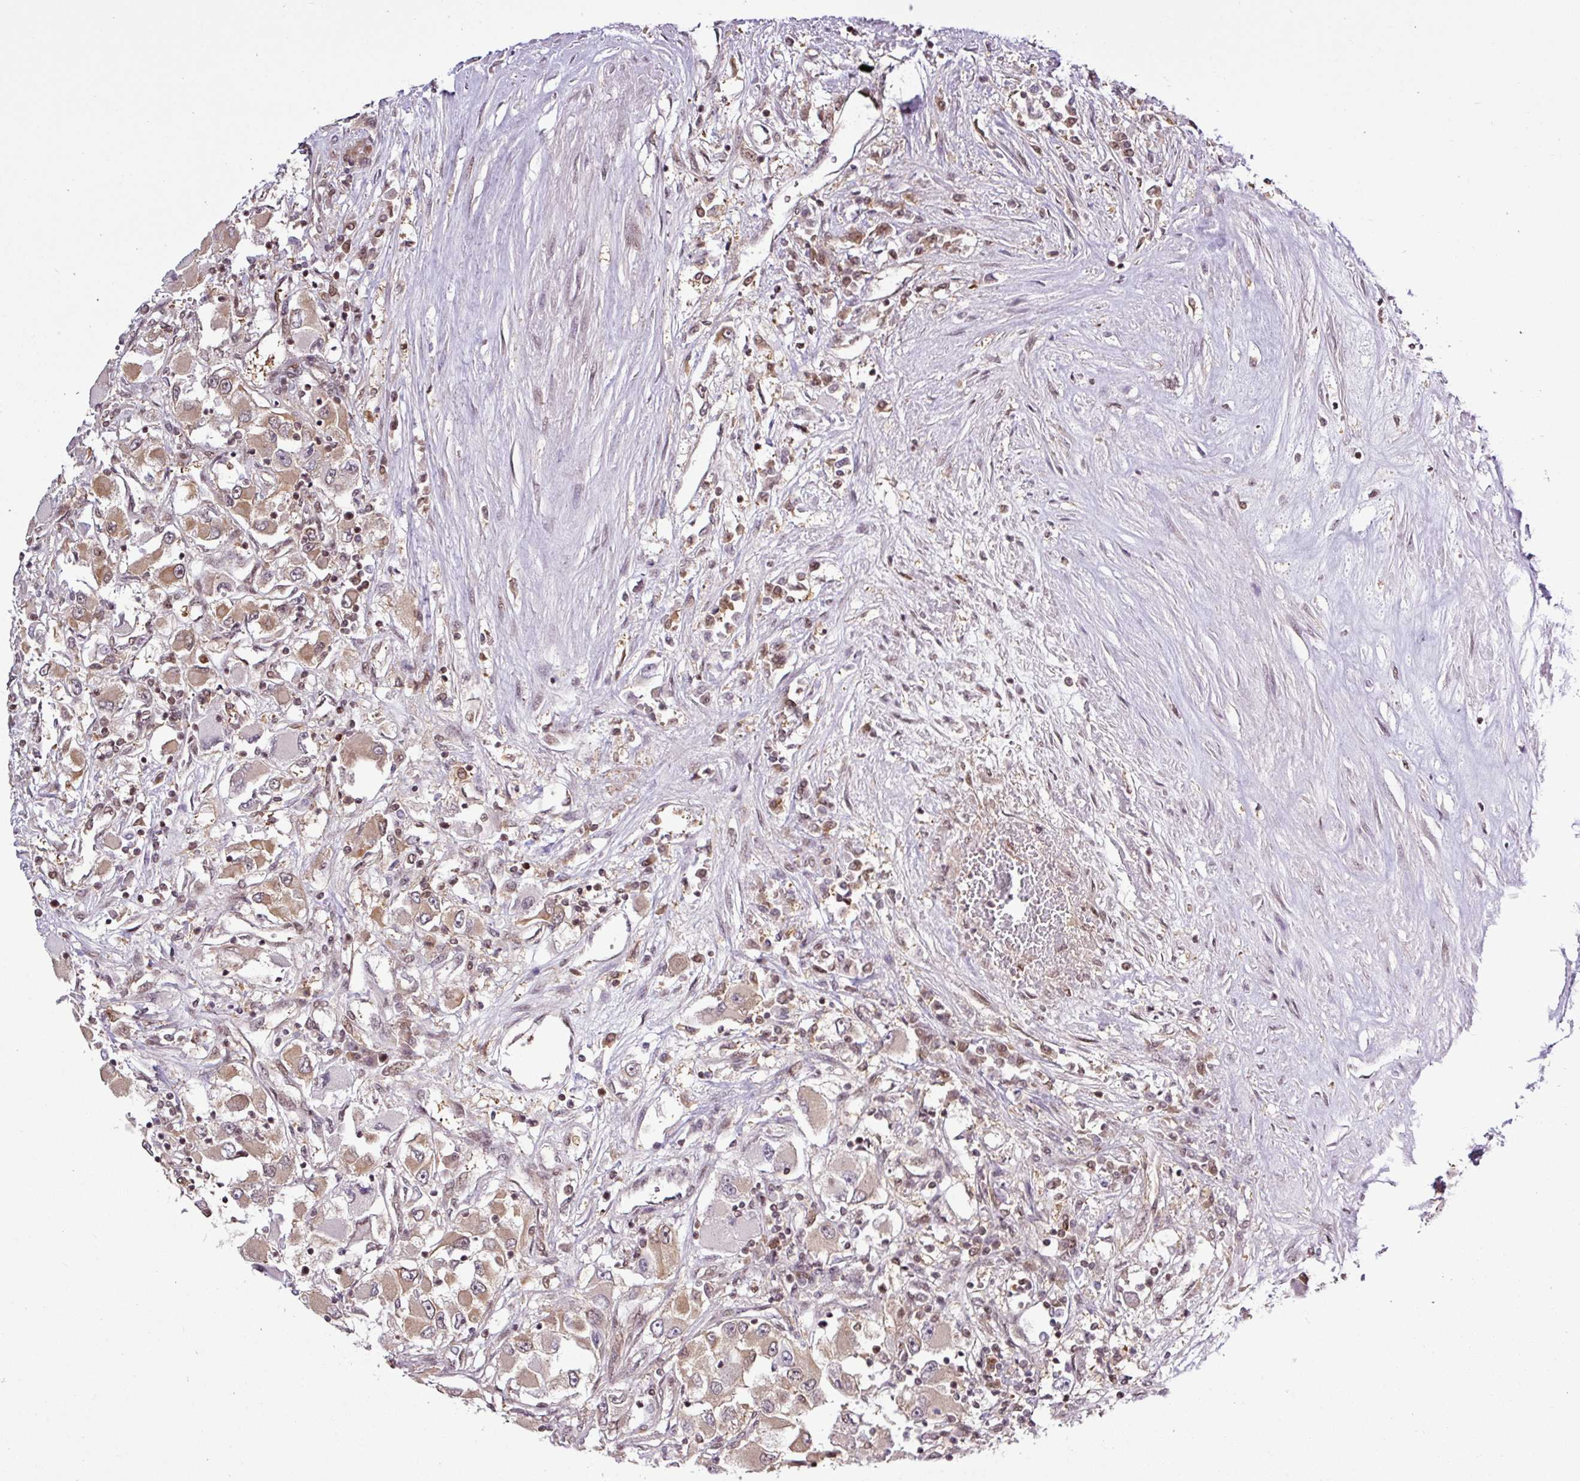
{"staining": {"intensity": "moderate", "quantity": ">75%", "location": "cytoplasmic/membranous,nuclear"}, "tissue": "renal cancer", "cell_type": "Tumor cells", "image_type": "cancer", "snomed": [{"axis": "morphology", "description": "Adenocarcinoma, NOS"}, {"axis": "topography", "description": "Kidney"}], "caption": "Tumor cells exhibit moderate cytoplasmic/membranous and nuclear staining in approximately >75% of cells in renal cancer (adenocarcinoma). The staining was performed using DAB to visualize the protein expression in brown, while the nuclei were stained in blue with hematoxylin (Magnification: 20x).", "gene": "ITPKC", "patient": {"sex": "female", "age": 52}}